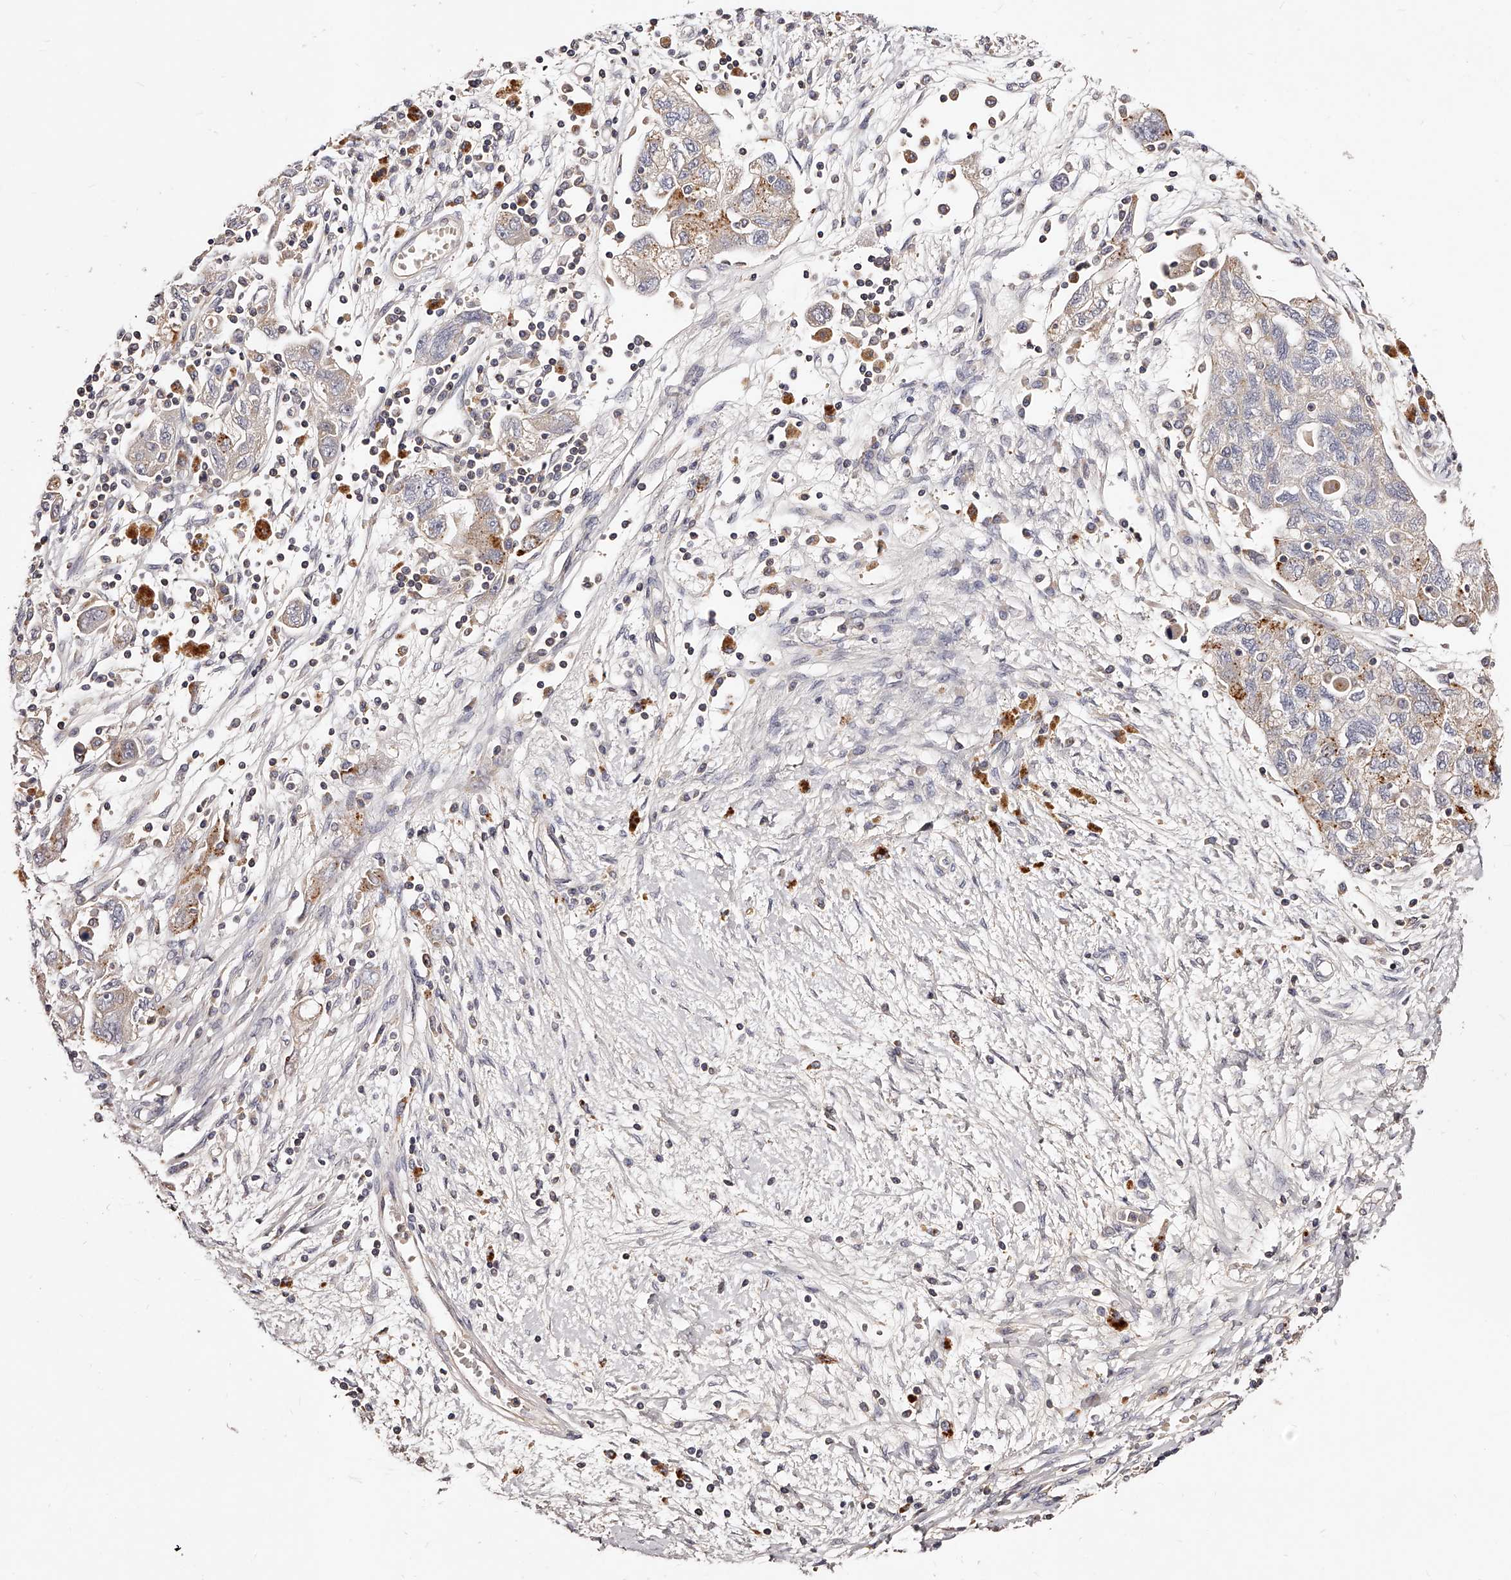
{"staining": {"intensity": "weak", "quantity": "<25%", "location": "cytoplasmic/membranous"}, "tissue": "ovarian cancer", "cell_type": "Tumor cells", "image_type": "cancer", "snomed": [{"axis": "morphology", "description": "Carcinoma, NOS"}, {"axis": "morphology", "description": "Cystadenocarcinoma, serous, NOS"}, {"axis": "topography", "description": "Ovary"}], "caption": "DAB immunohistochemical staining of human ovarian serous cystadenocarcinoma exhibits no significant staining in tumor cells.", "gene": "PHACTR1", "patient": {"sex": "female", "age": 69}}